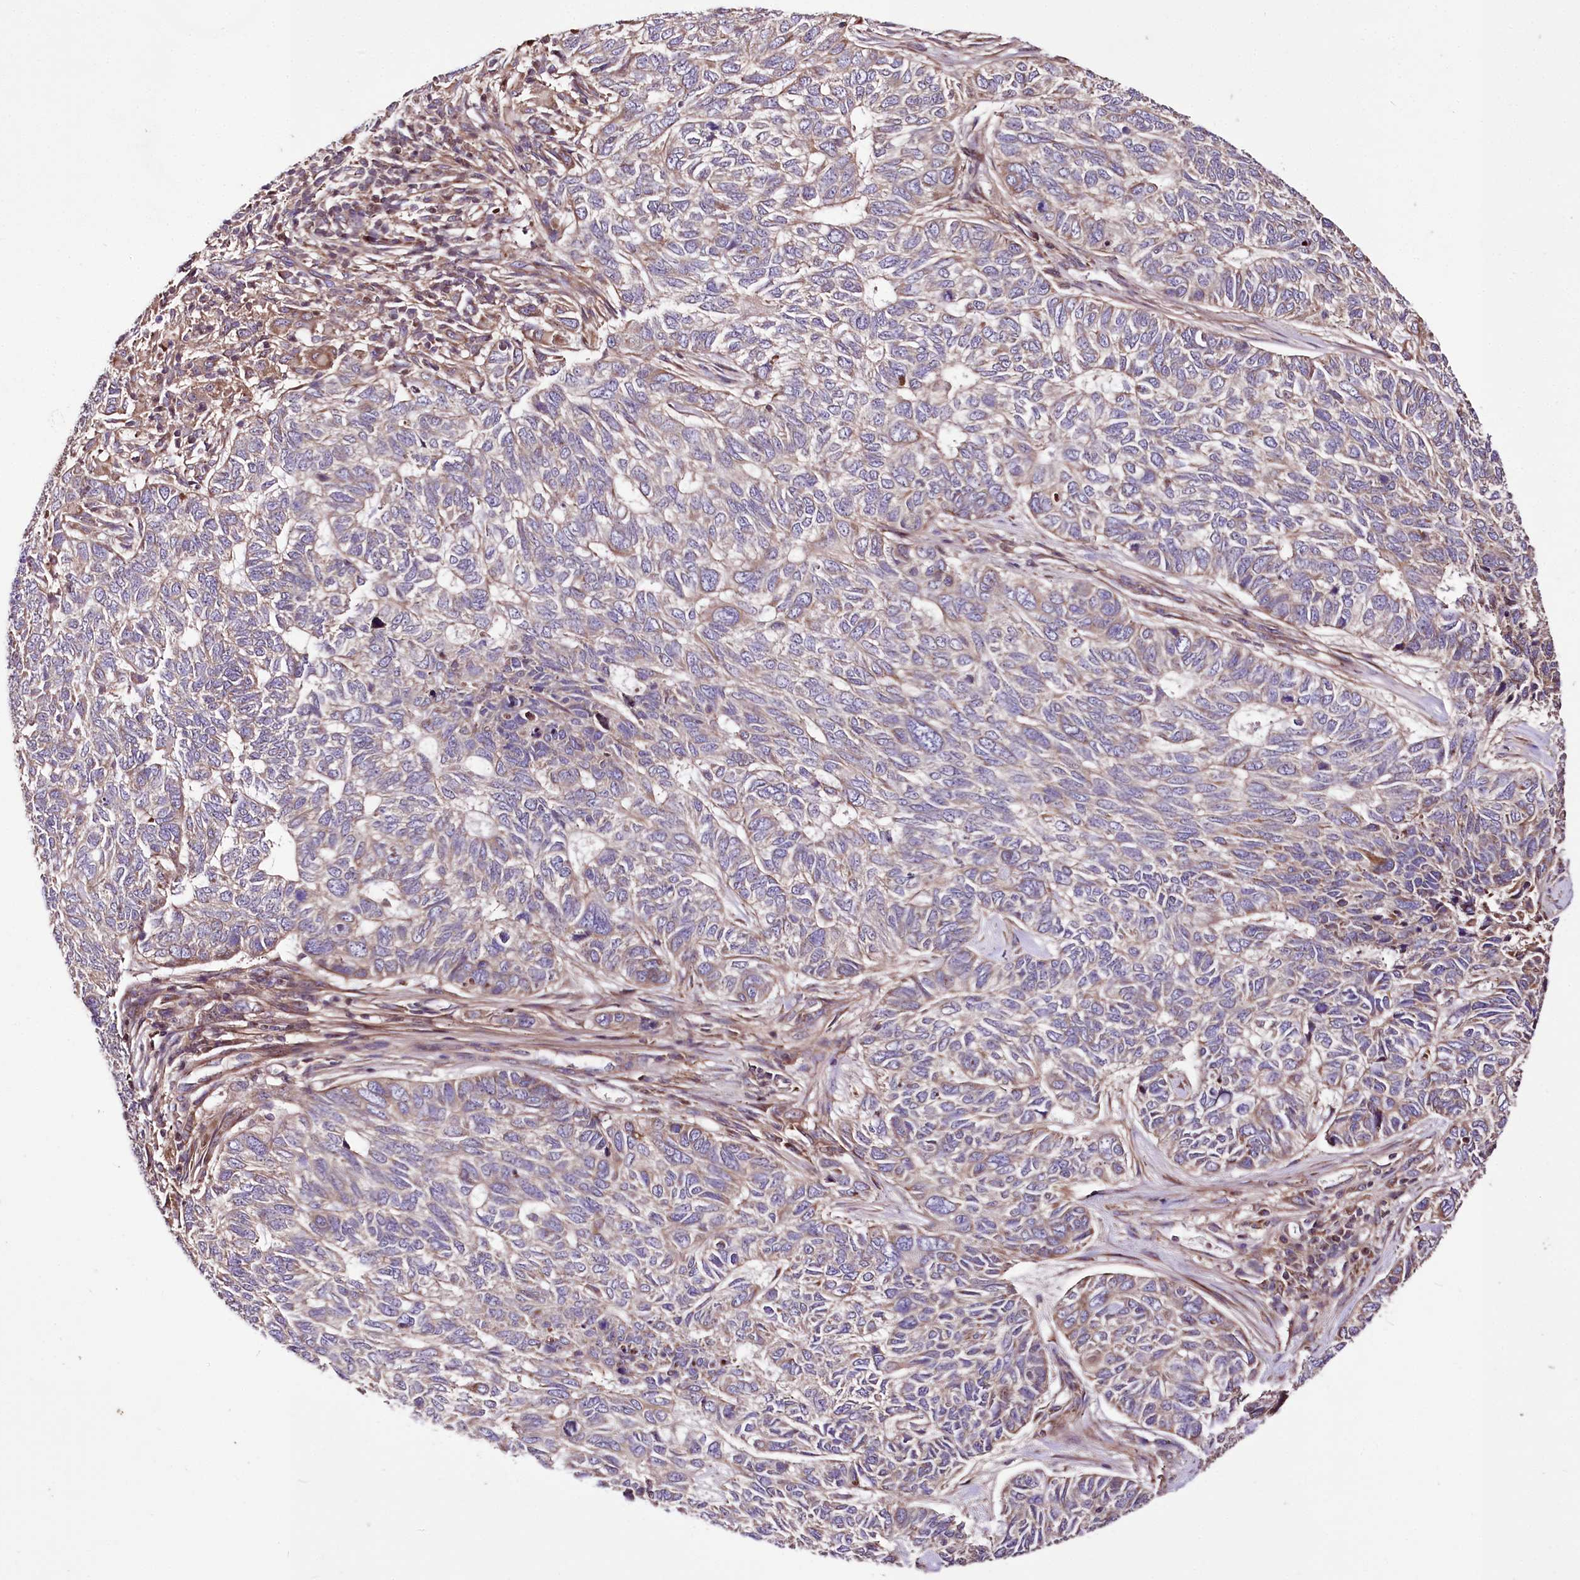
{"staining": {"intensity": "weak", "quantity": "<25%", "location": "cytoplasmic/membranous"}, "tissue": "skin cancer", "cell_type": "Tumor cells", "image_type": "cancer", "snomed": [{"axis": "morphology", "description": "Basal cell carcinoma"}, {"axis": "topography", "description": "Skin"}], "caption": "A photomicrograph of skin cancer (basal cell carcinoma) stained for a protein shows no brown staining in tumor cells.", "gene": "WWC1", "patient": {"sex": "female", "age": 65}}